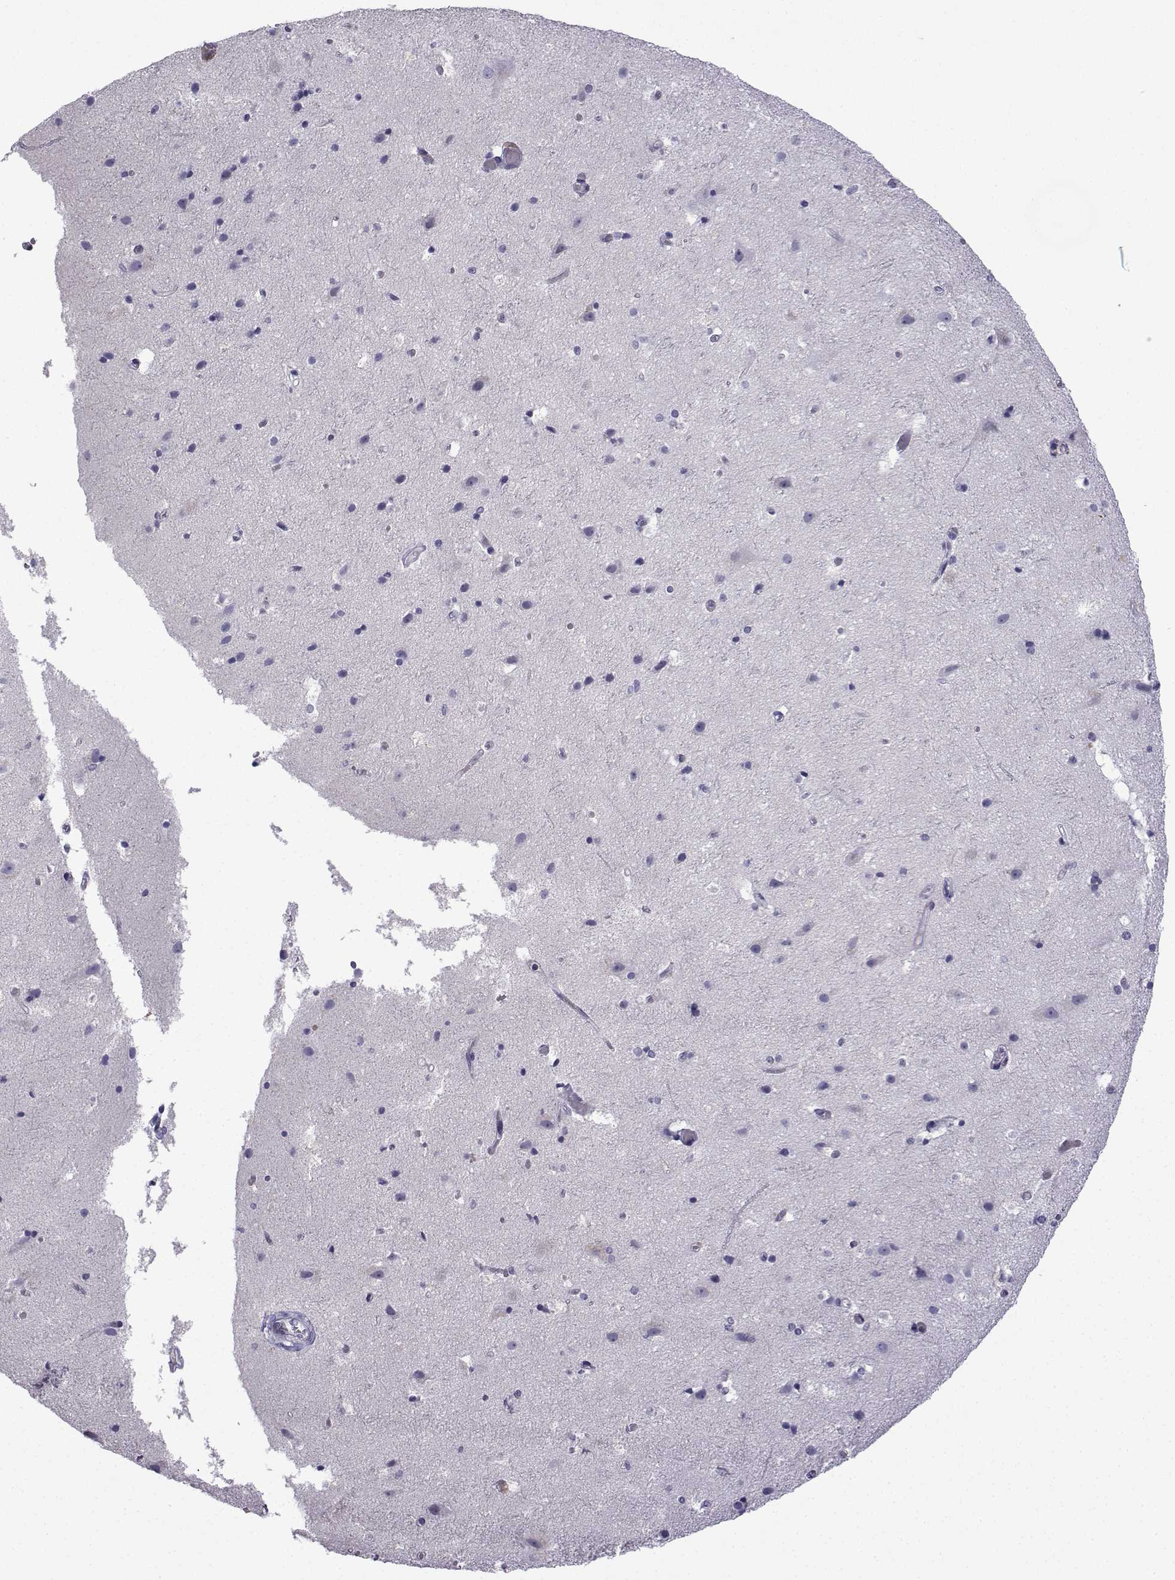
{"staining": {"intensity": "negative", "quantity": "none", "location": "none"}, "tissue": "cerebral cortex", "cell_type": "Endothelial cells", "image_type": "normal", "snomed": [{"axis": "morphology", "description": "Normal tissue, NOS"}, {"axis": "topography", "description": "Cerebral cortex"}], "caption": "IHC of unremarkable human cerebral cortex displays no staining in endothelial cells.", "gene": "INCENP", "patient": {"sex": "female", "age": 52}}